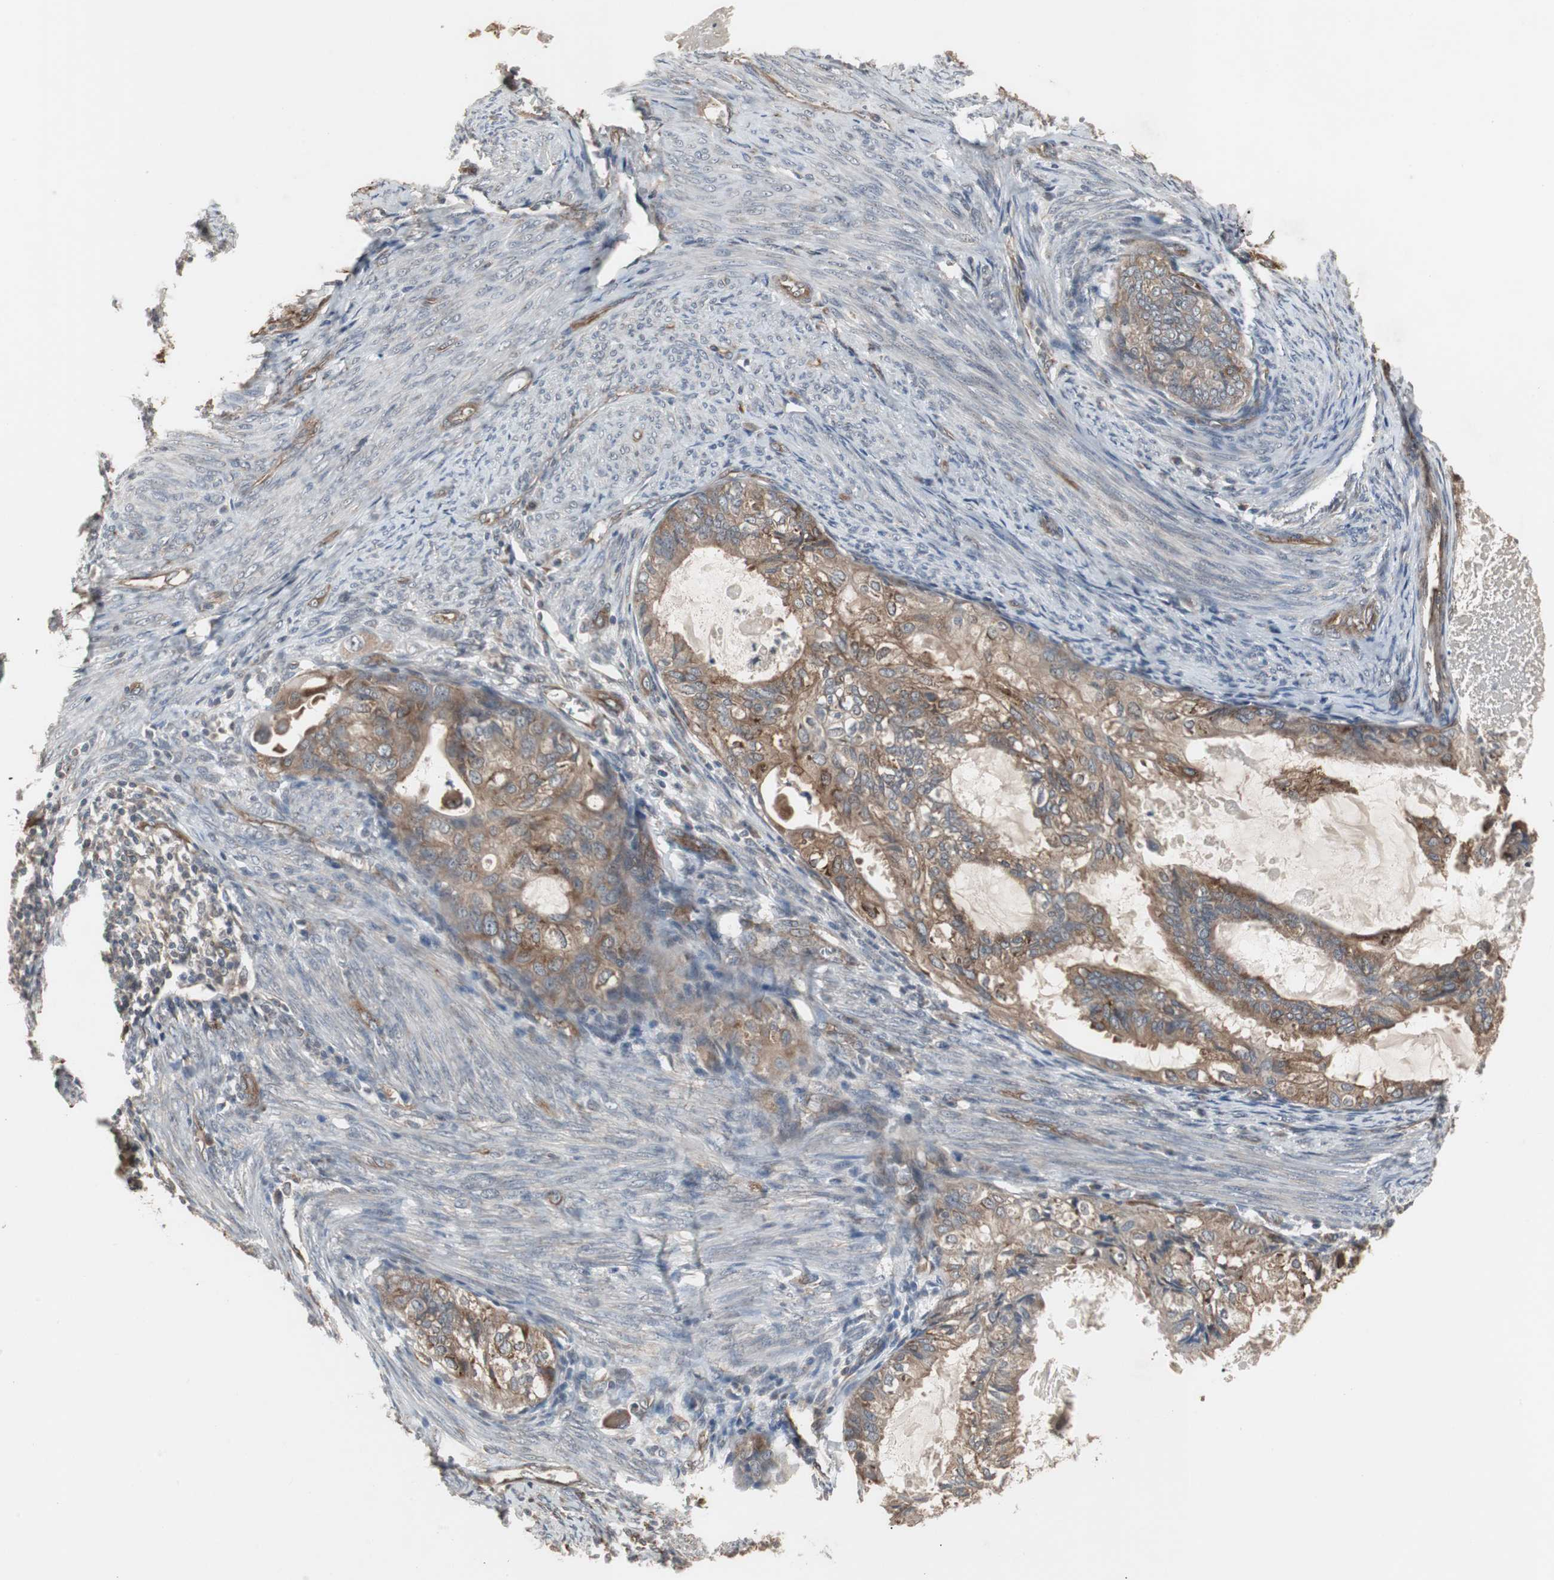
{"staining": {"intensity": "weak", "quantity": ">75%", "location": "cytoplasmic/membranous"}, "tissue": "cervical cancer", "cell_type": "Tumor cells", "image_type": "cancer", "snomed": [{"axis": "morphology", "description": "Normal tissue, NOS"}, {"axis": "morphology", "description": "Adenocarcinoma, NOS"}, {"axis": "topography", "description": "Cervix"}, {"axis": "topography", "description": "Endometrium"}], "caption": "The micrograph exhibits immunohistochemical staining of adenocarcinoma (cervical). There is weak cytoplasmic/membranous staining is appreciated in approximately >75% of tumor cells.", "gene": "ATP2B2", "patient": {"sex": "female", "age": 86}}